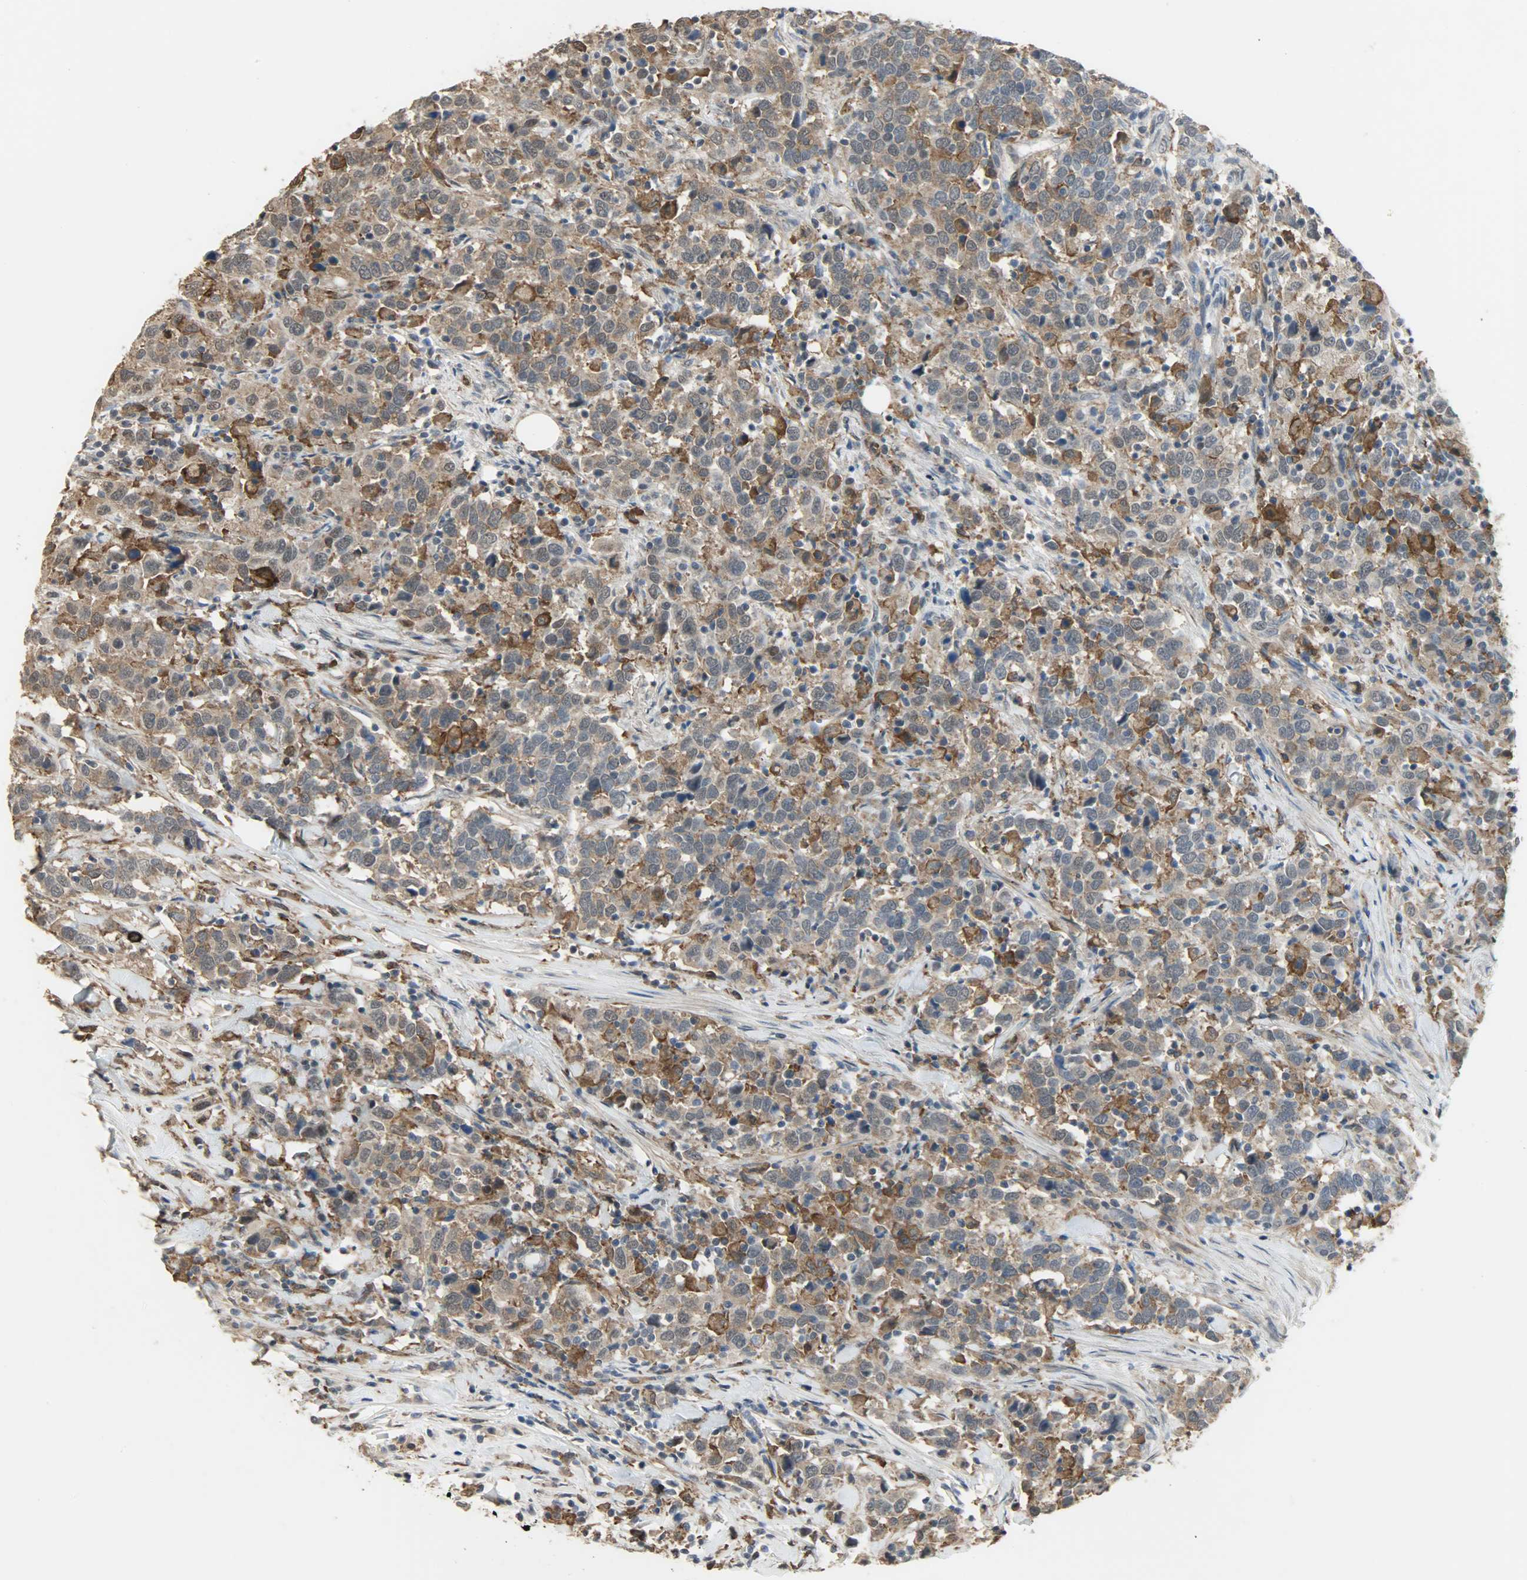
{"staining": {"intensity": "weak", "quantity": "25%-75%", "location": "cytoplasmic/membranous"}, "tissue": "urothelial cancer", "cell_type": "Tumor cells", "image_type": "cancer", "snomed": [{"axis": "morphology", "description": "Urothelial carcinoma, High grade"}, {"axis": "topography", "description": "Urinary bladder"}], "caption": "Tumor cells exhibit low levels of weak cytoplasmic/membranous positivity in approximately 25%-75% of cells in human urothelial cancer.", "gene": "SKAP2", "patient": {"sex": "male", "age": 61}}